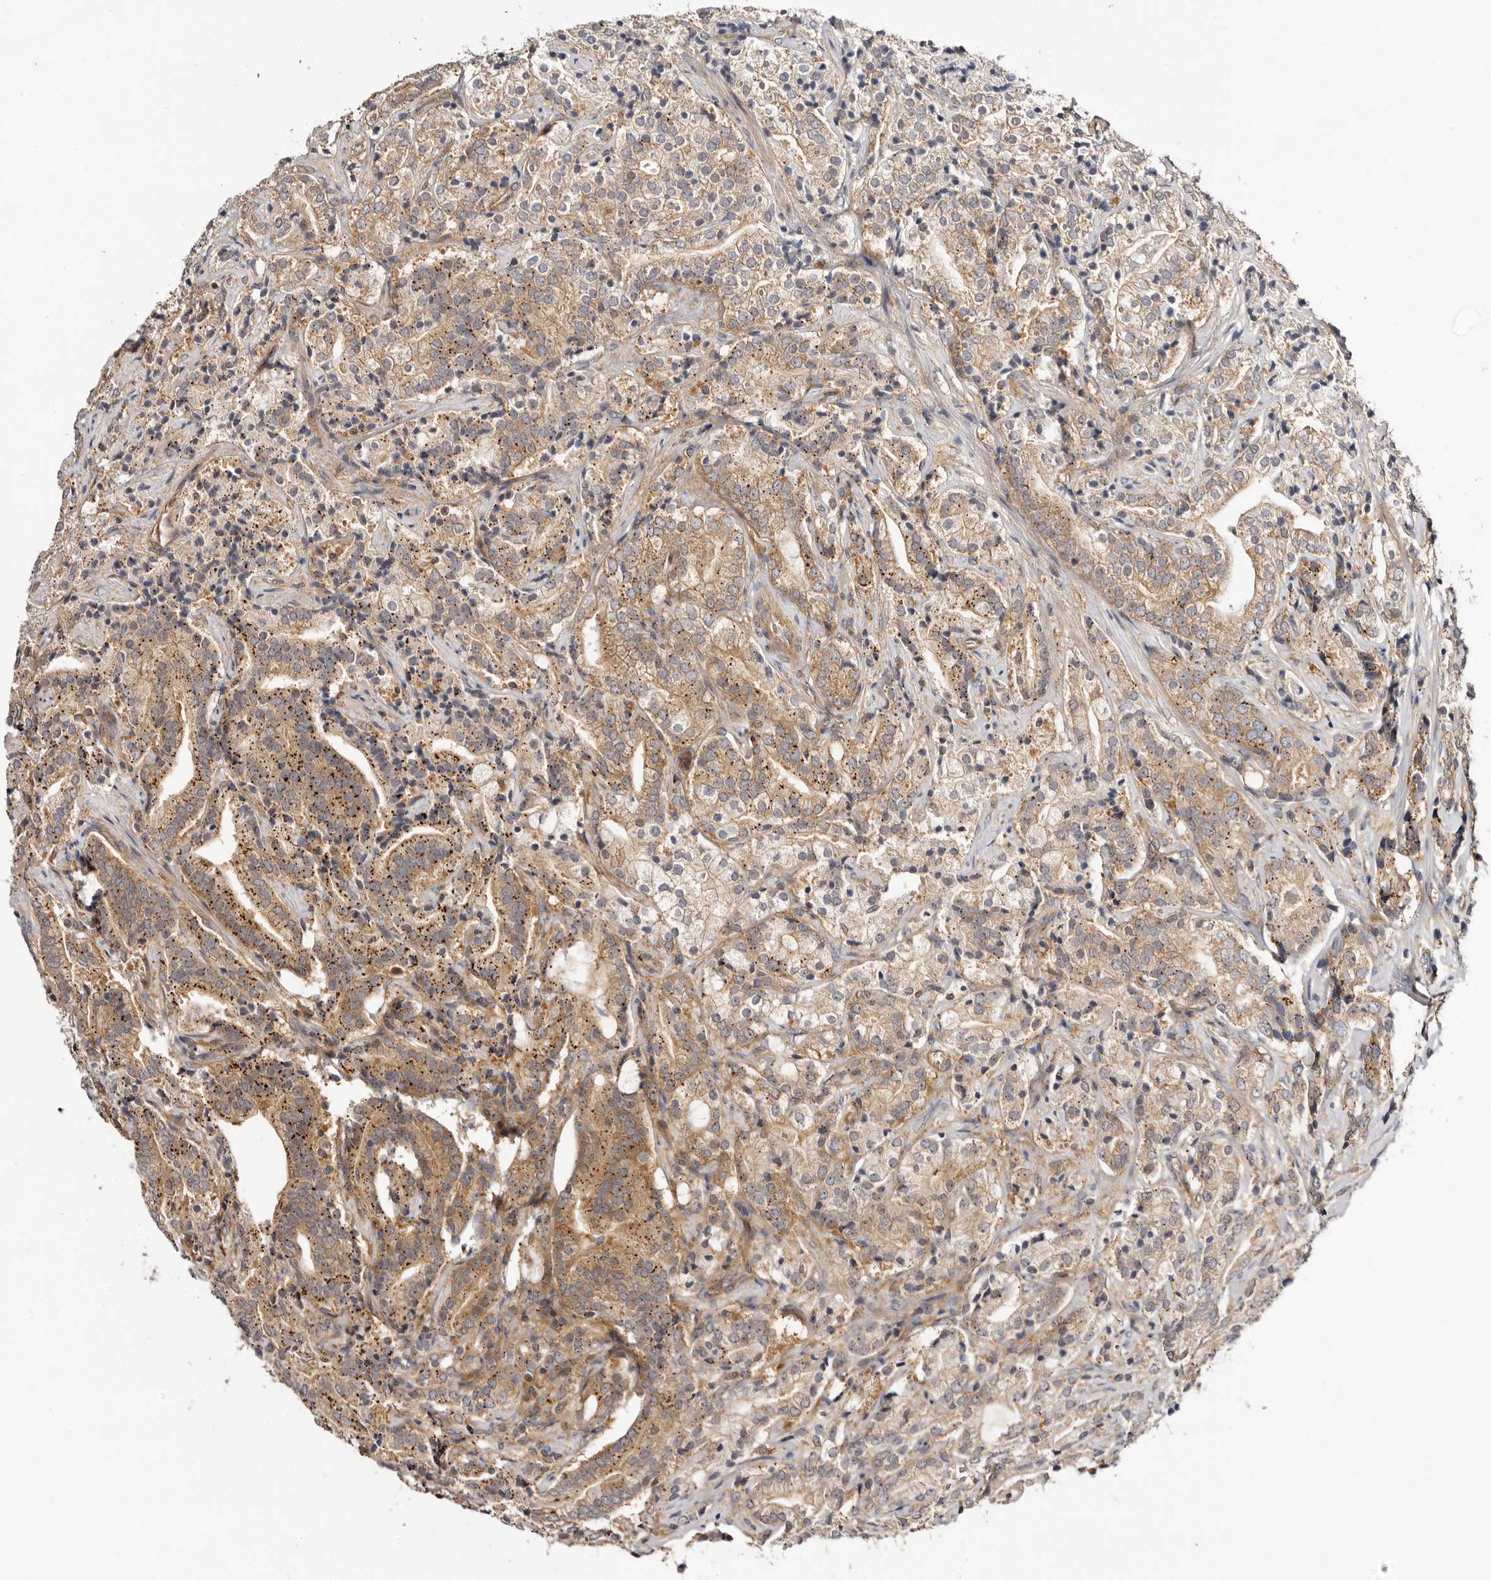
{"staining": {"intensity": "moderate", "quantity": ">75%", "location": "cytoplasmic/membranous"}, "tissue": "prostate cancer", "cell_type": "Tumor cells", "image_type": "cancer", "snomed": [{"axis": "morphology", "description": "Adenocarcinoma, High grade"}, {"axis": "topography", "description": "Prostate"}], "caption": "Protein expression analysis of prostate cancer (adenocarcinoma (high-grade)) exhibits moderate cytoplasmic/membranous staining in about >75% of tumor cells.", "gene": "PANK4", "patient": {"sex": "male", "age": 57}}